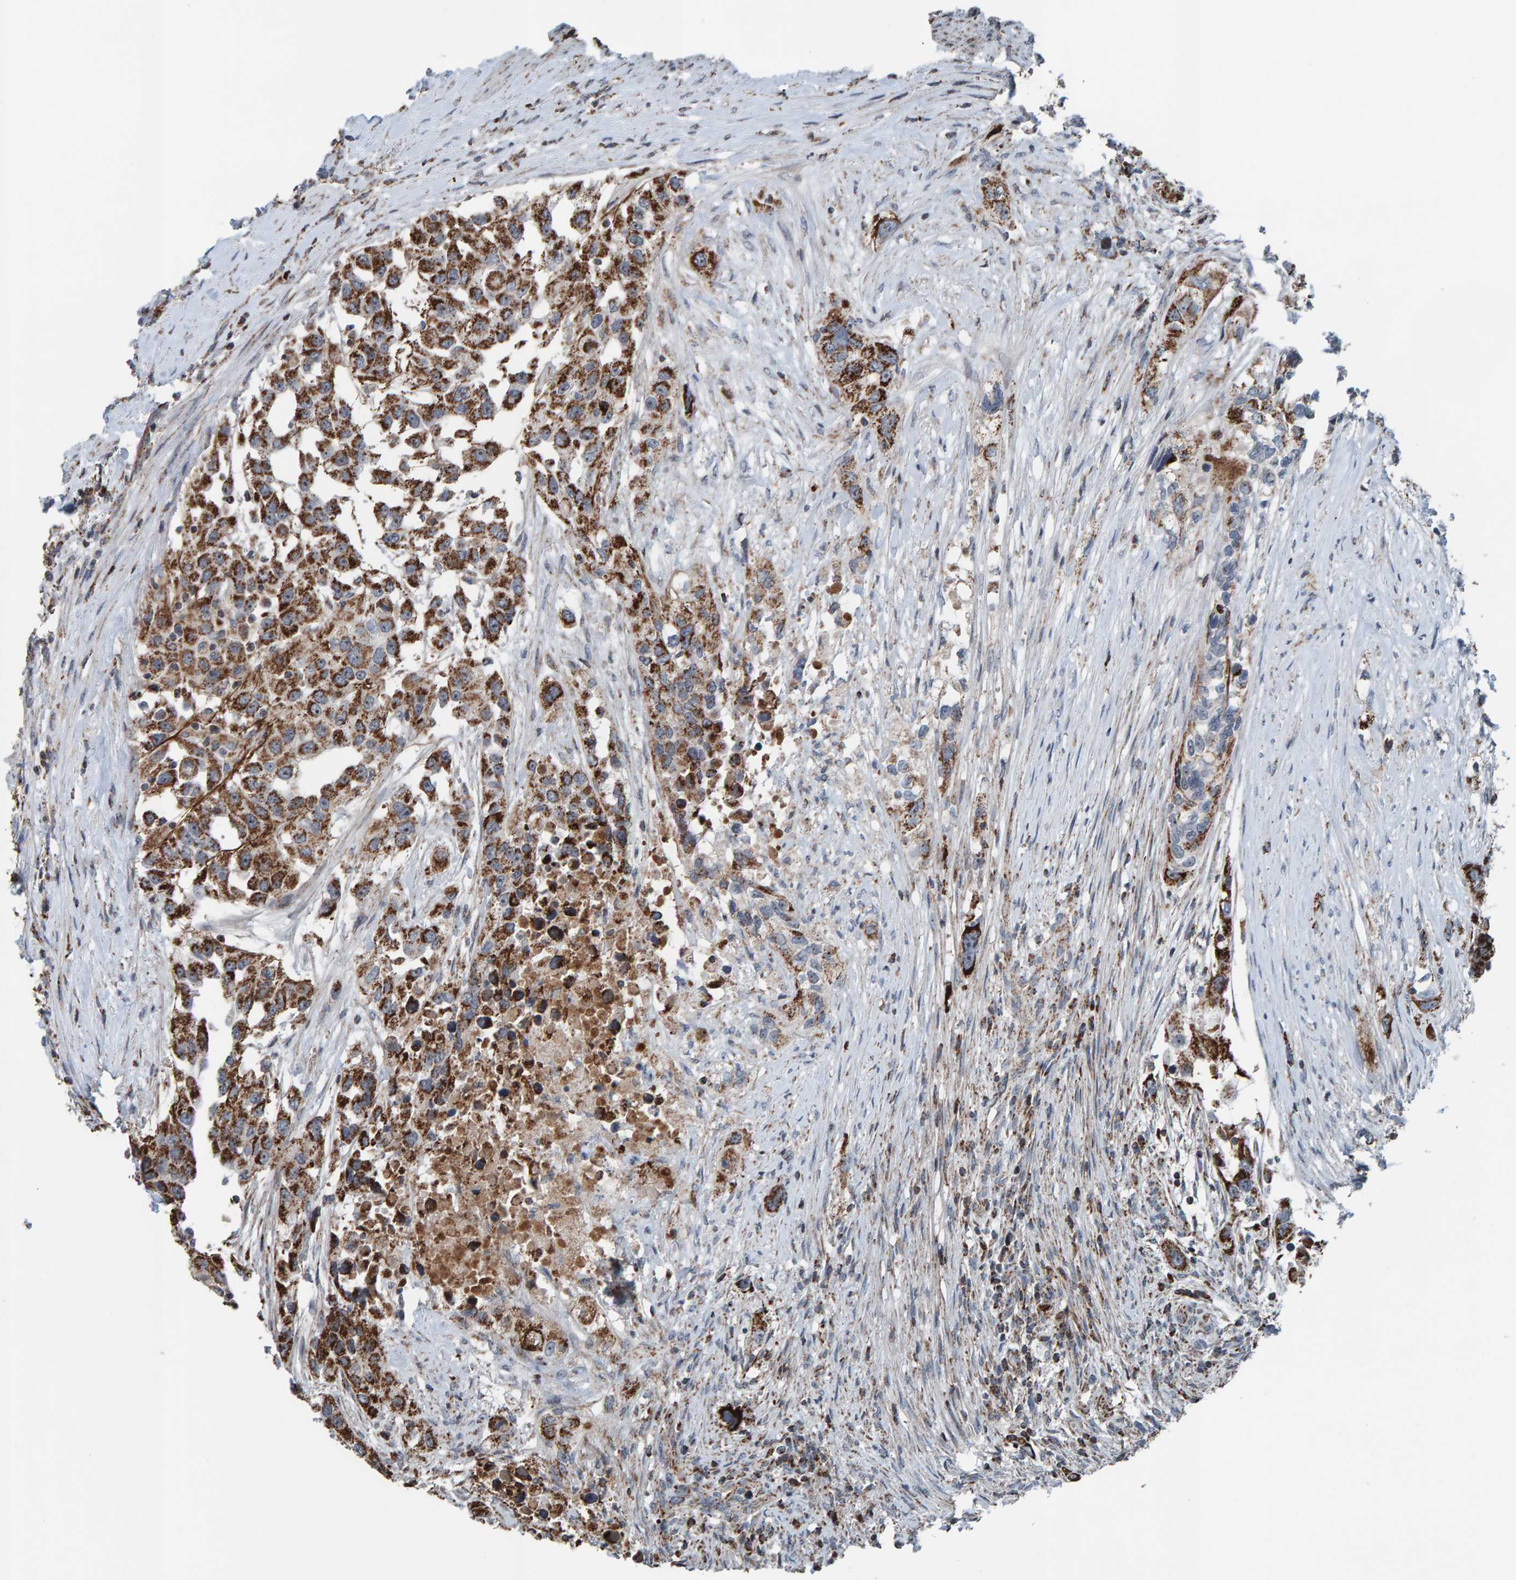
{"staining": {"intensity": "strong", "quantity": ">75%", "location": "cytoplasmic/membranous"}, "tissue": "urothelial cancer", "cell_type": "Tumor cells", "image_type": "cancer", "snomed": [{"axis": "morphology", "description": "Urothelial carcinoma, High grade"}, {"axis": "topography", "description": "Urinary bladder"}], "caption": "There is high levels of strong cytoplasmic/membranous positivity in tumor cells of urothelial cancer, as demonstrated by immunohistochemical staining (brown color).", "gene": "ZNF48", "patient": {"sex": "female", "age": 80}}